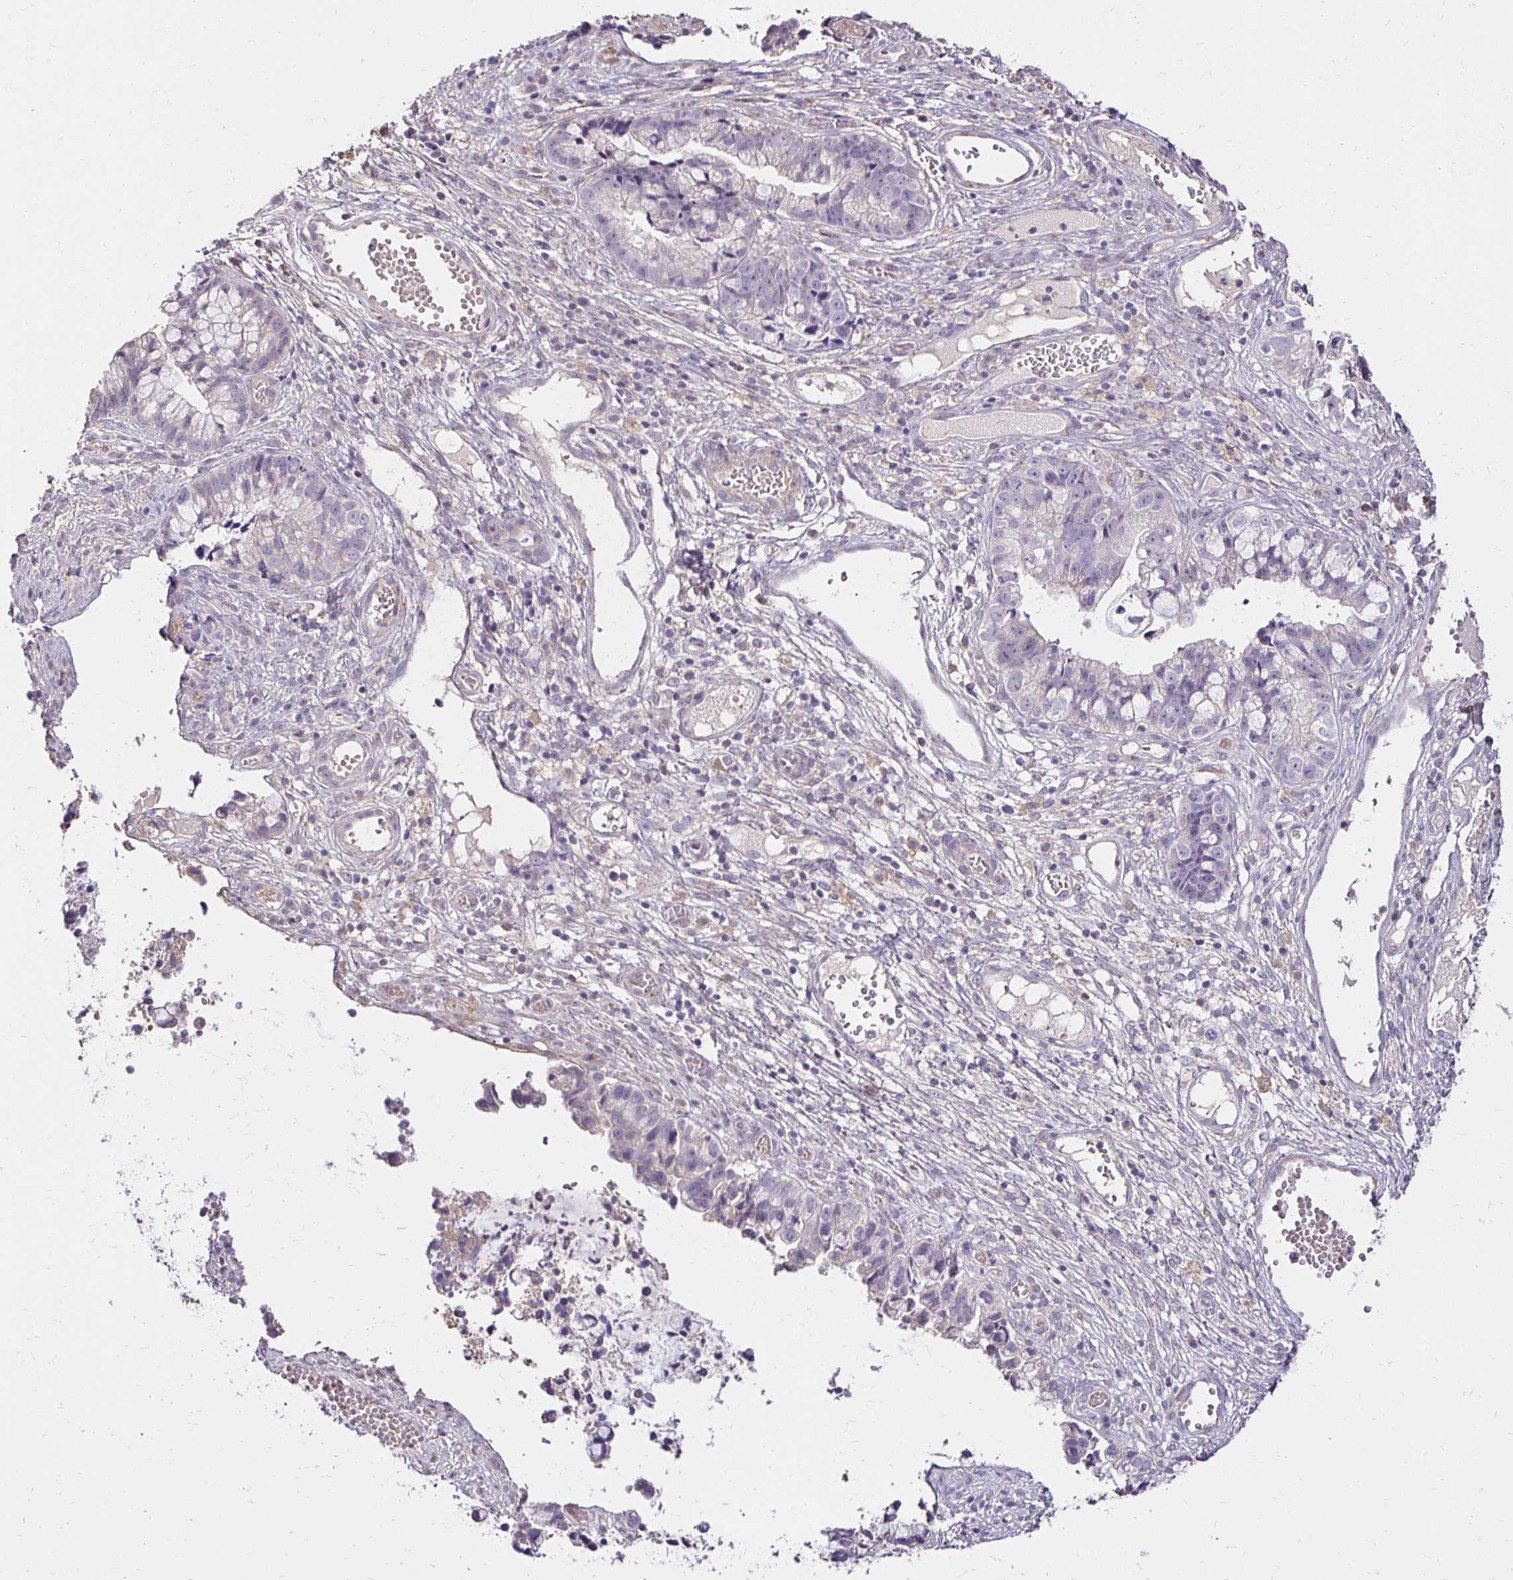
{"staining": {"intensity": "negative", "quantity": "none", "location": "none"}, "tissue": "cervical cancer", "cell_type": "Tumor cells", "image_type": "cancer", "snomed": [{"axis": "morphology", "description": "Adenocarcinoma, NOS"}, {"axis": "topography", "description": "Cervix"}], "caption": "Cervical adenocarcinoma stained for a protein using immunohistochemistry shows no staining tumor cells.", "gene": "PNPLA3", "patient": {"sex": "female", "age": 44}}